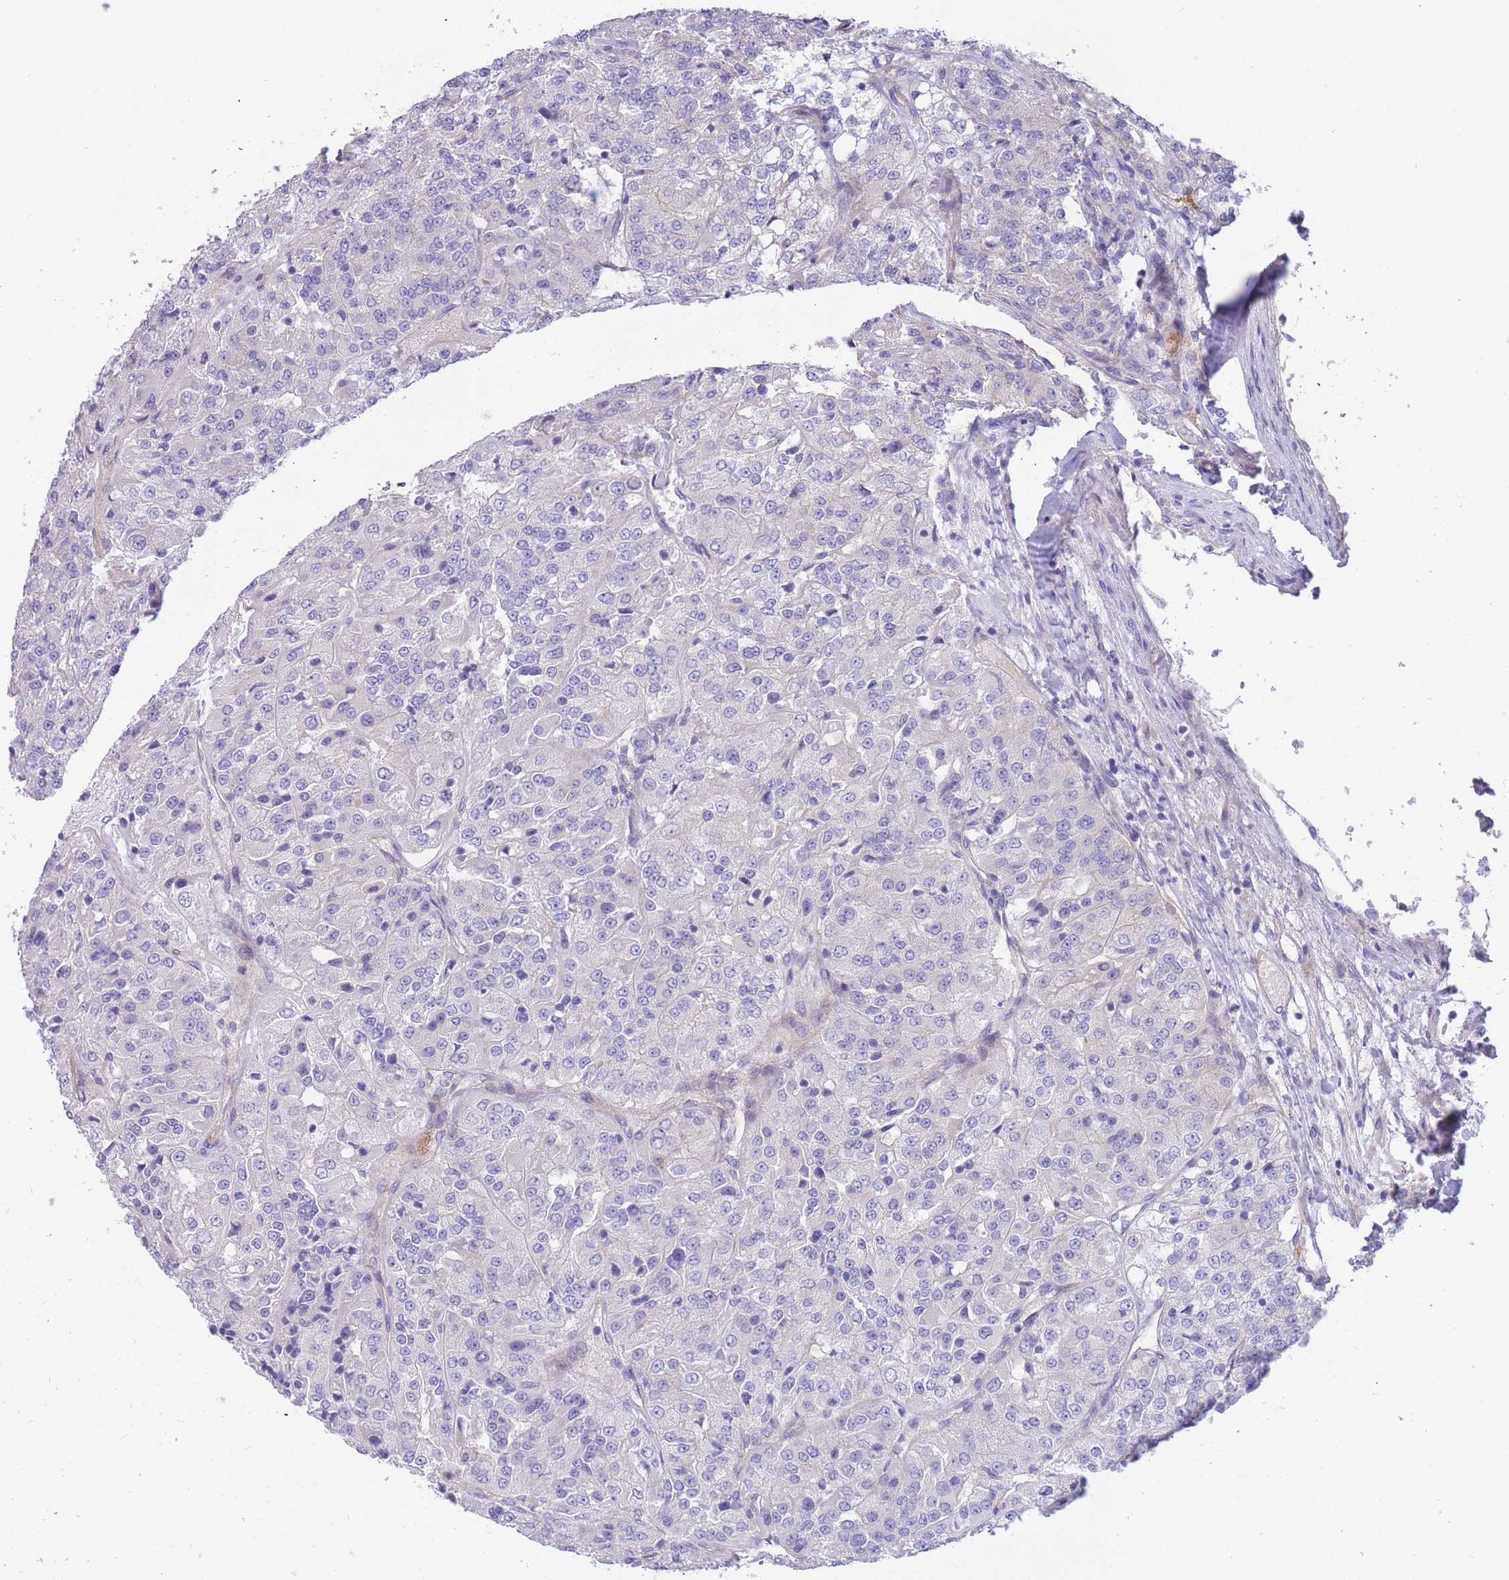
{"staining": {"intensity": "negative", "quantity": "none", "location": "none"}, "tissue": "renal cancer", "cell_type": "Tumor cells", "image_type": "cancer", "snomed": [{"axis": "morphology", "description": "Adenocarcinoma, NOS"}, {"axis": "topography", "description": "Kidney"}], "caption": "The micrograph demonstrates no significant expression in tumor cells of adenocarcinoma (renal). (Brightfield microscopy of DAB immunohistochemistry at high magnification).", "gene": "SULT1A1", "patient": {"sex": "female", "age": 63}}